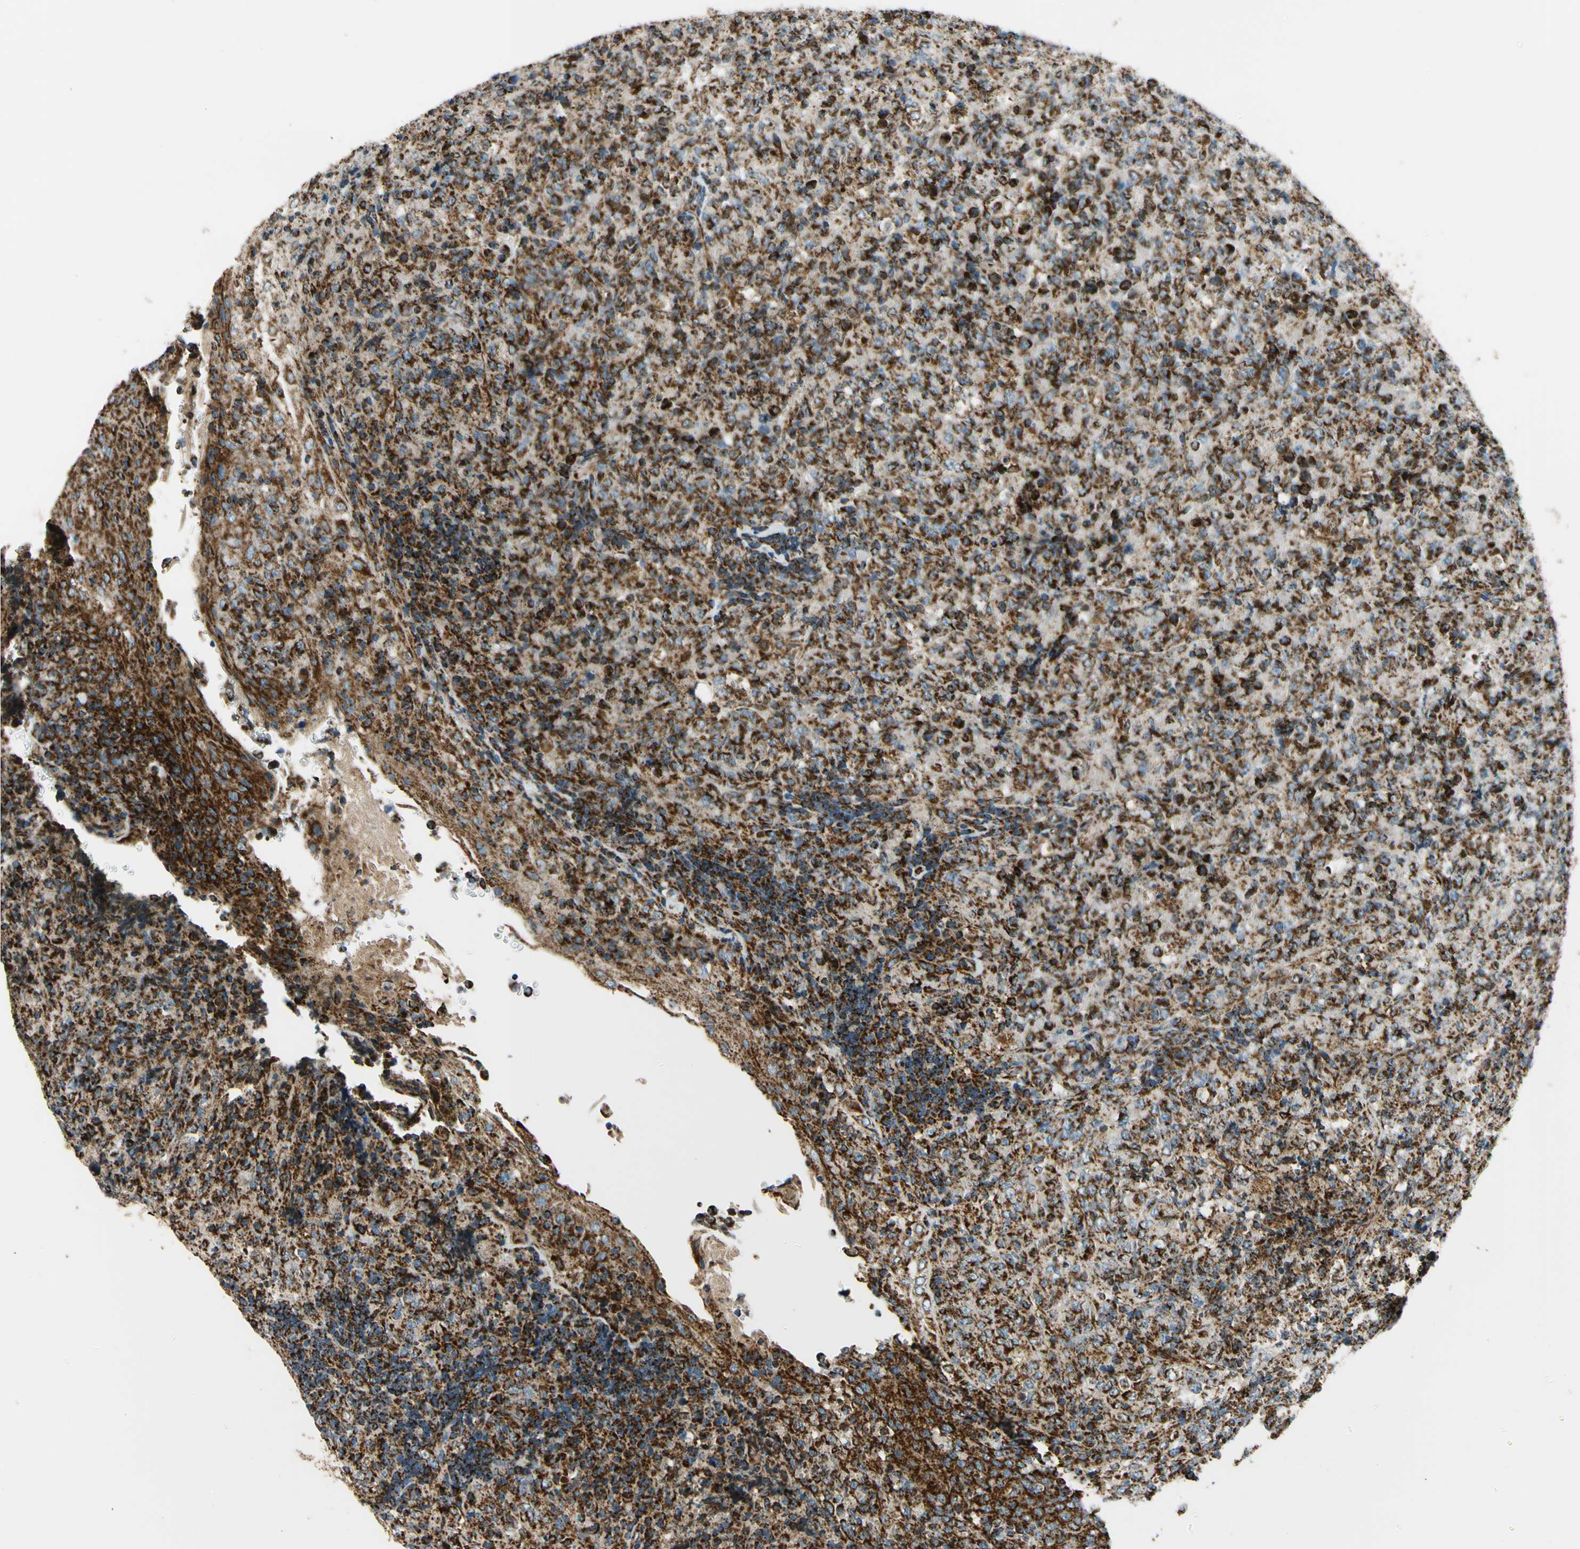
{"staining": {"intensity": "strong", "quantity": ">75%", "location": "cytoplasmic/membranous"}, "tissue": "lymphoma", "cell_type": "Tumor cells", "image_type": "cancer", "snomed": [{"axis": "morphology", "description": "Malignant lymphoma, non-Hodgkin's type, High grade"}, {"axis": "topography", "description": "Tonsil"}], "caption": "Brown immunohistochemical staining in malignant lymphoma, non-Hodgkin's type (high-grade) shows strong cytoplasmic/membranous staining in approximately >75% of tumor cells.", "gene": "MAVS", "patient": {"sex": "female", "age": 36}}